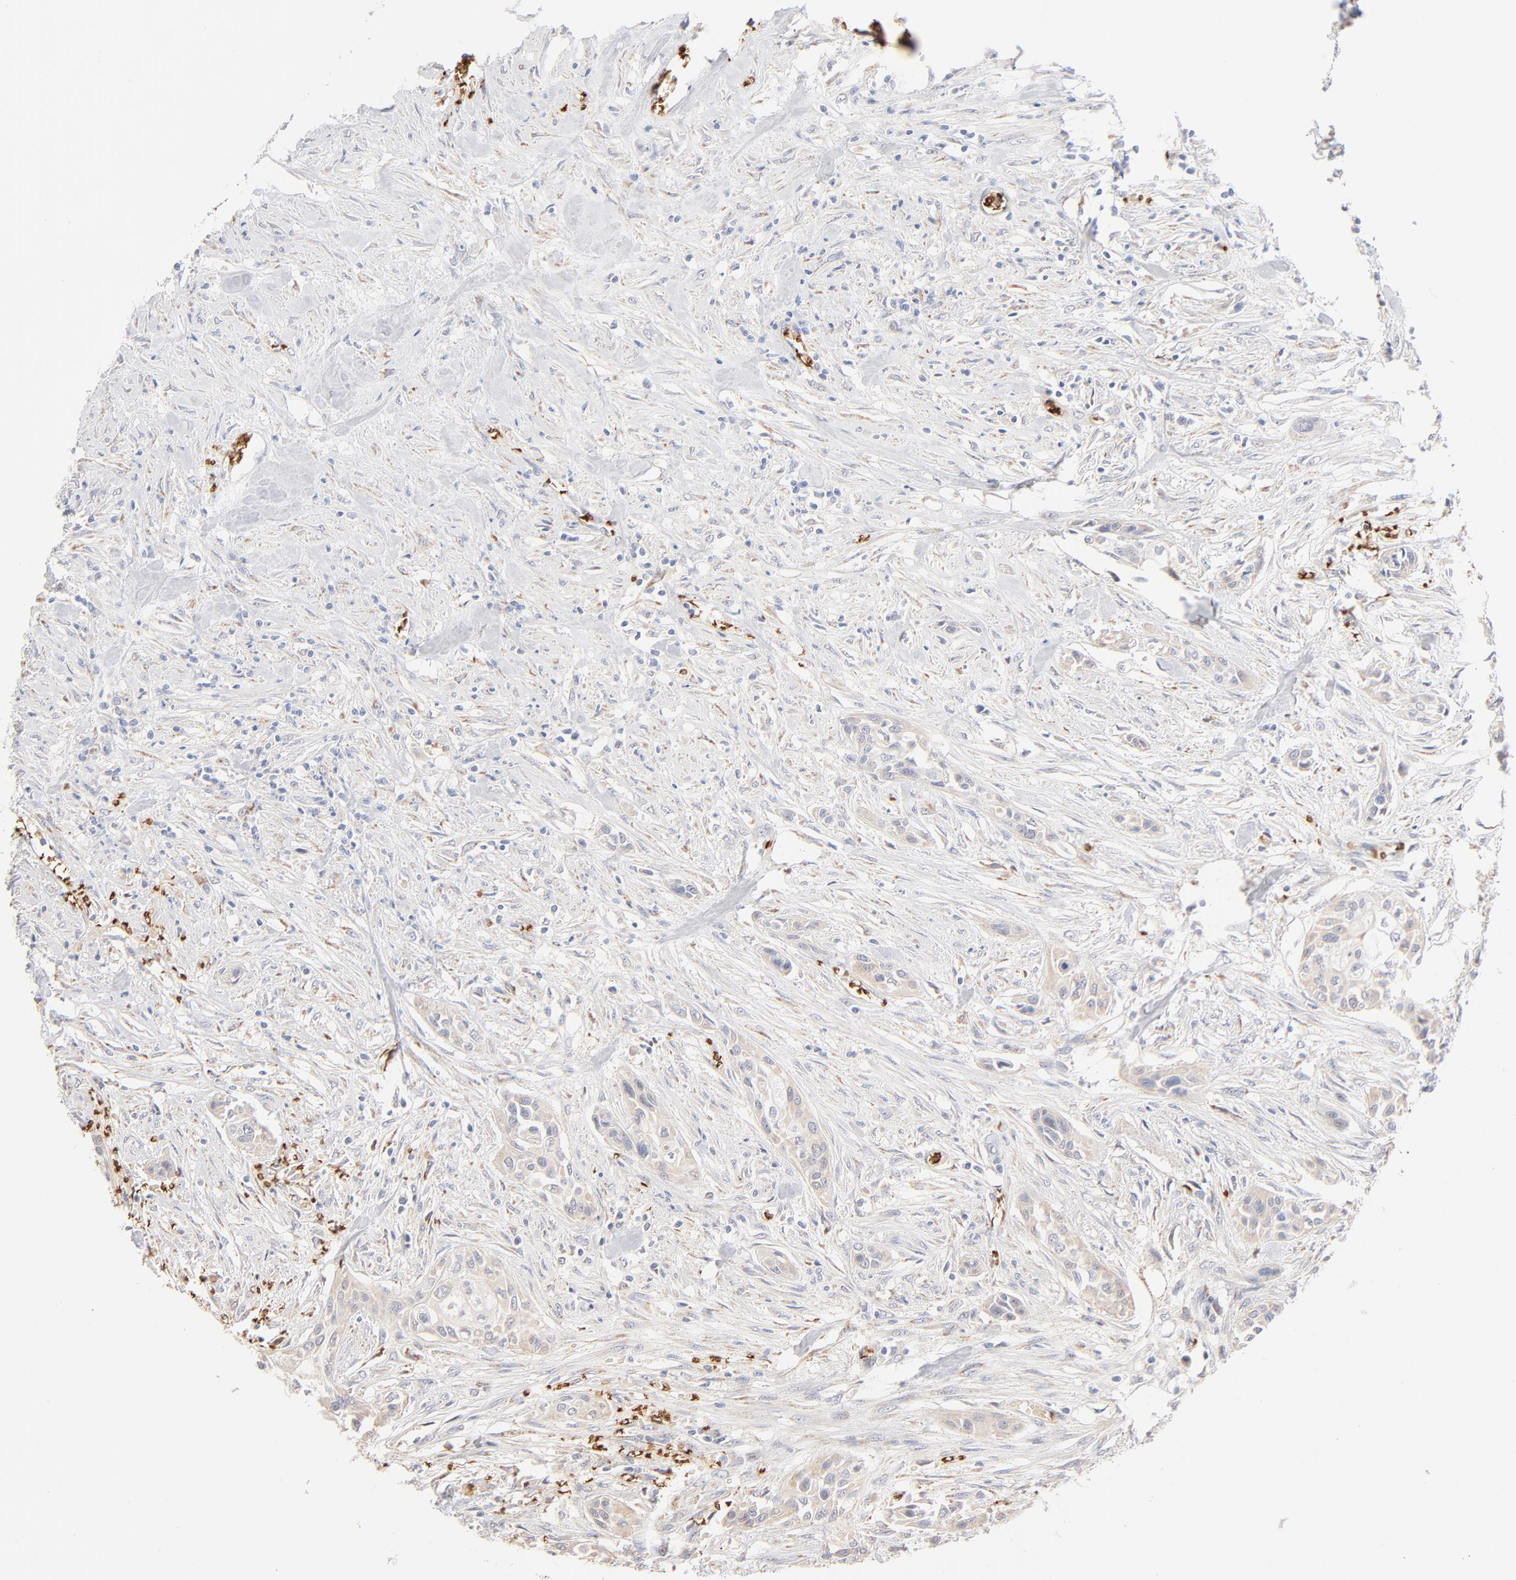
{"staining": {"intensity": "negative", "quantity": "none", "location": "none"}, "tissue": "urothelial cancer", "cell_type": "Tumor cells", "image_type": "cancer", "snomed": [{"axis": "morphology", "description": "Urothelial carcinoma, High grade"}, {"axis": "topography", "description": "Urinary bladder"}], "caption": "Immunohistochemical staining of human urothelial carcinoma (high-grade) demonstrates no significant positivity in tumor cells. The staining is performed using DAB brown chromogen with nuclei counter-stained in using hematoxylin.", "gene": "SPTB", "patient": {"sex": "male", "age": 74}}